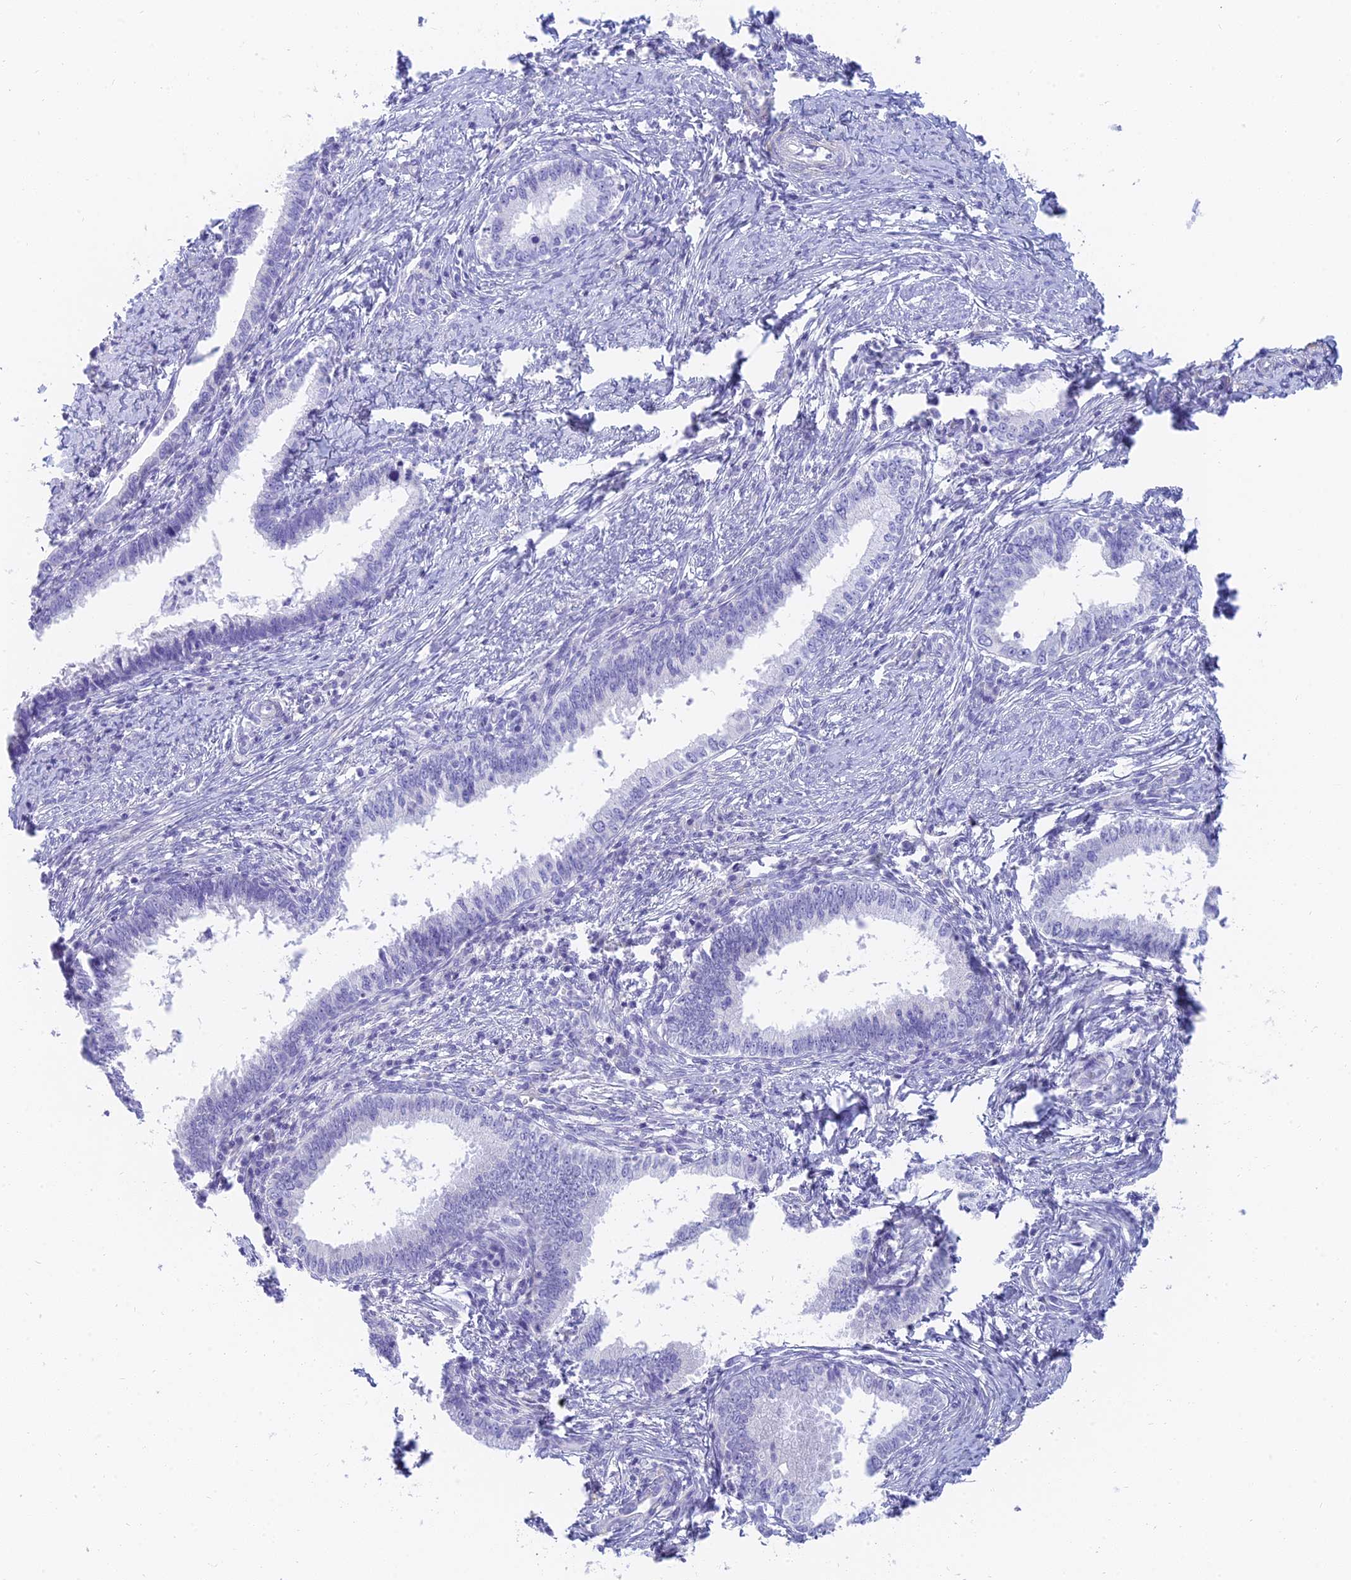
{"staining": {"intensity": "negative", "quantity": "none", "location": "none"}, "tissue": "cervical cancer", "cell_type": "Tumor cells", "image_type": "cancer", "snomed": [{"axis": "morphology", "description": "Adenocarcinoma, NOS"}, {"axis": "topography", "description": "Cervix"}], "caption": "Immunohistochemical staining of human adenocarcinoma (cervical) reveals no significant staining in tumor cells. Nuclei are stained in blue.", "gene": "SLC36A2", "patient": {"sex": "female", "age": 36}}